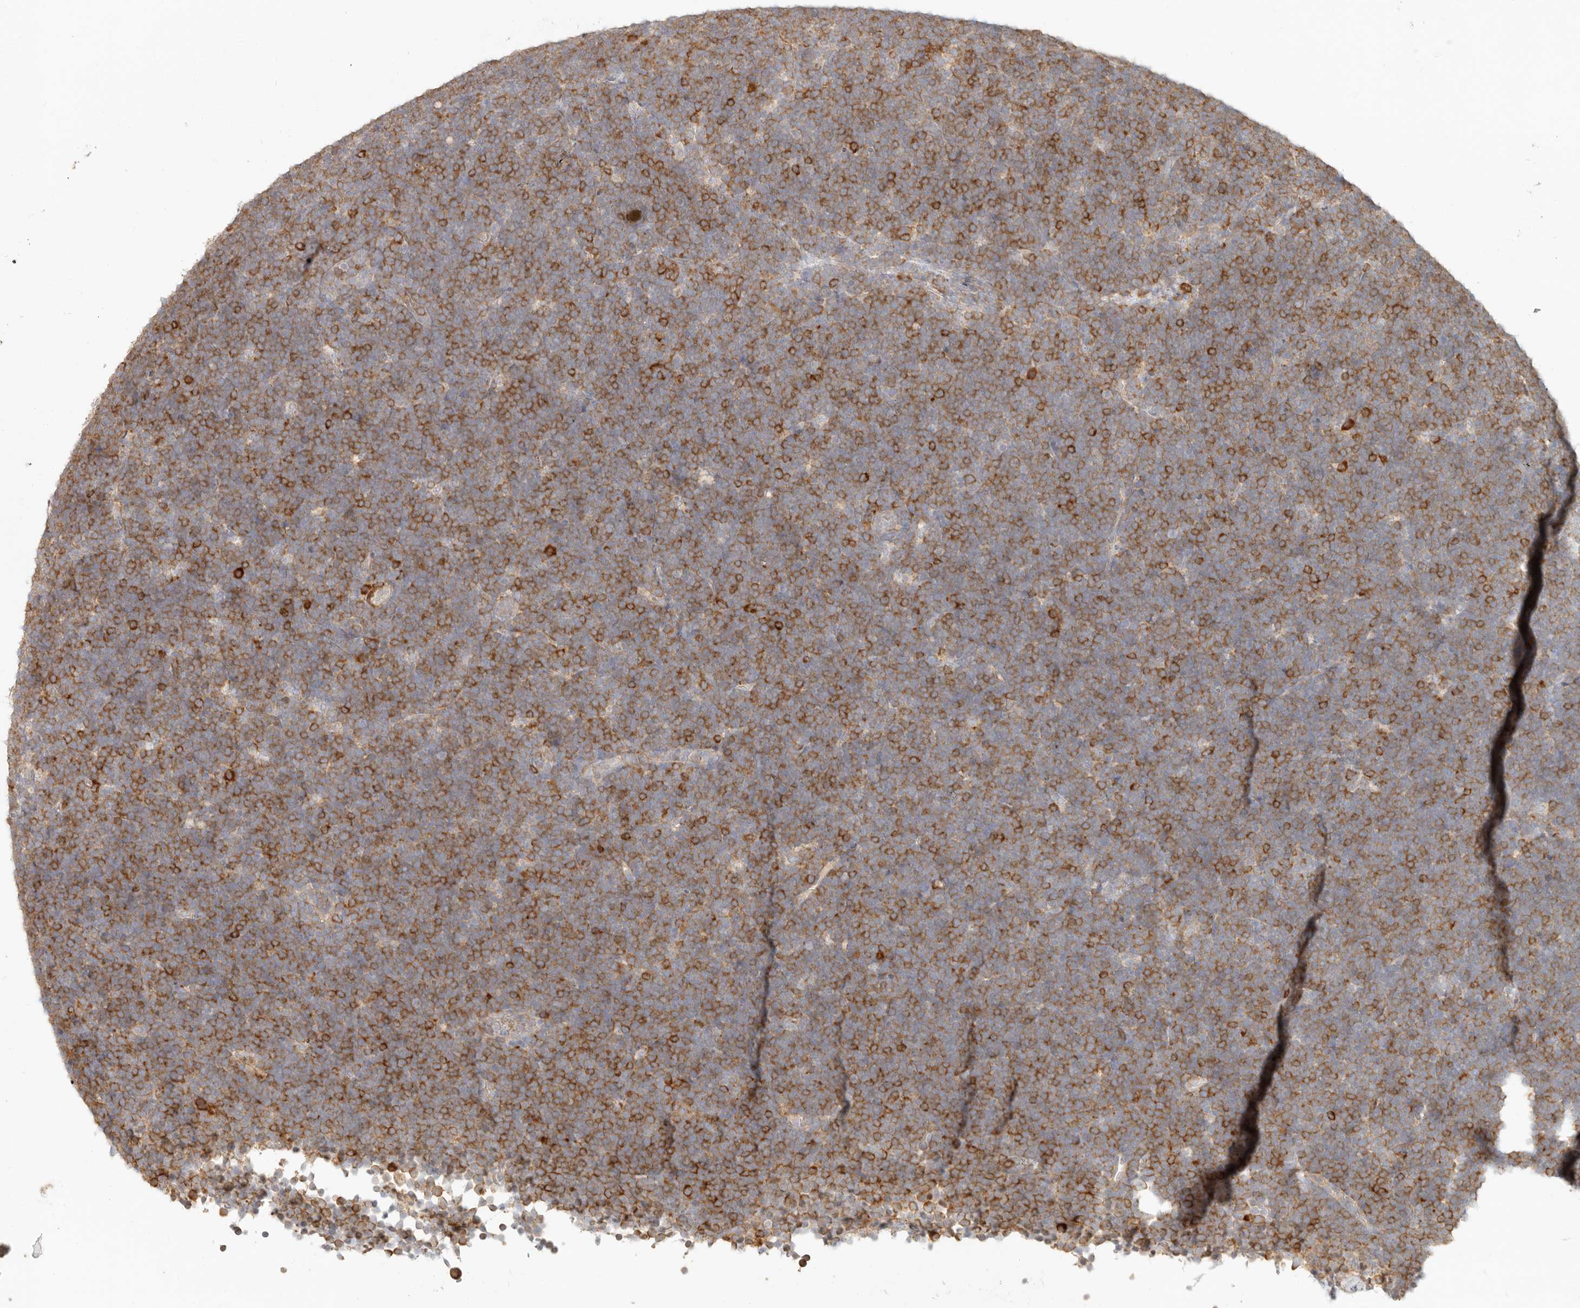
{"staining": {"intensity": "strong", "quantity": "25%-75%", "location": "cytoplasmic/membranous"}, "tissue": "lymphoma", "cell_type": "Tumor cells", "image_type": "cancer", "snomed": [{"axis": "morphology", "description": "Malignant lymphoma, non-Hodgkin's type, High grade"}, {"axis": "topography", "description": "Lymph node"}], "caption": "About 25%-75% of tumor cells in lymphoma exhibit strong cytoplasmic/membranous protein staining as visualized by brown immunohistochemical staining.", "gene": "PABPC4", "patient": {"sex": "male", "age": 13}}